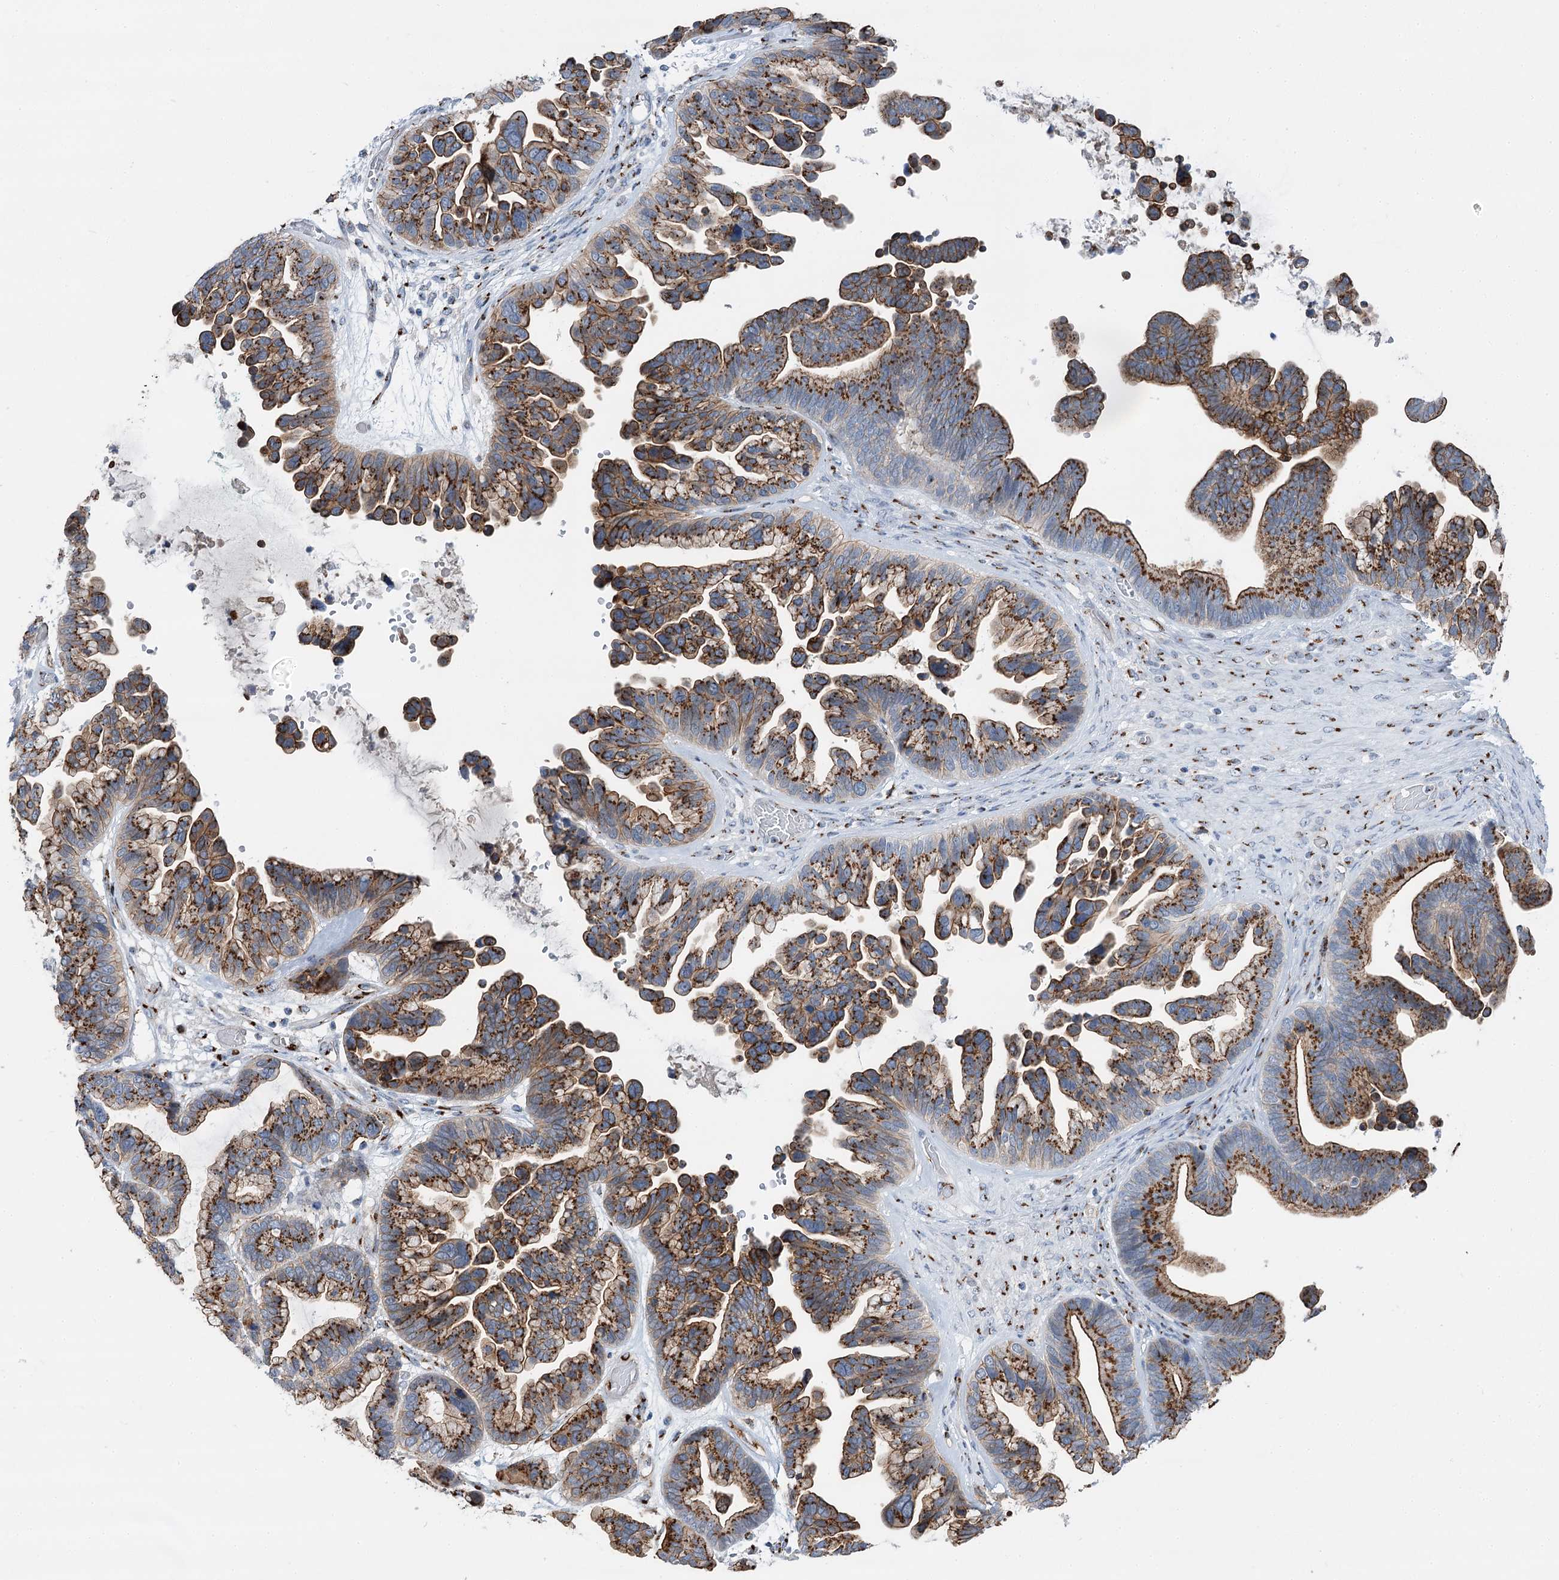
{"staining": {"intensity": "strong", "quantity": ">75%", "location": "cytoplasmic/membranous"}, "tissue": "ovarian cancer", "cell_type": "Tumor cells", "image_type": "cancer", "snomed": [{"axis": "morphology", "description": "Cystadenocarcinoma, serous, NOS"}, {"axis": "topography", "description": "Ovary"}], "caption": "Ovarian serous cystadenocarcinoma stained for a protein displays strong cytoplasmic/membranous positivity in tumor cells.", "gene": "TMEM165", "patient": {"sex": "female", "age": 56}}